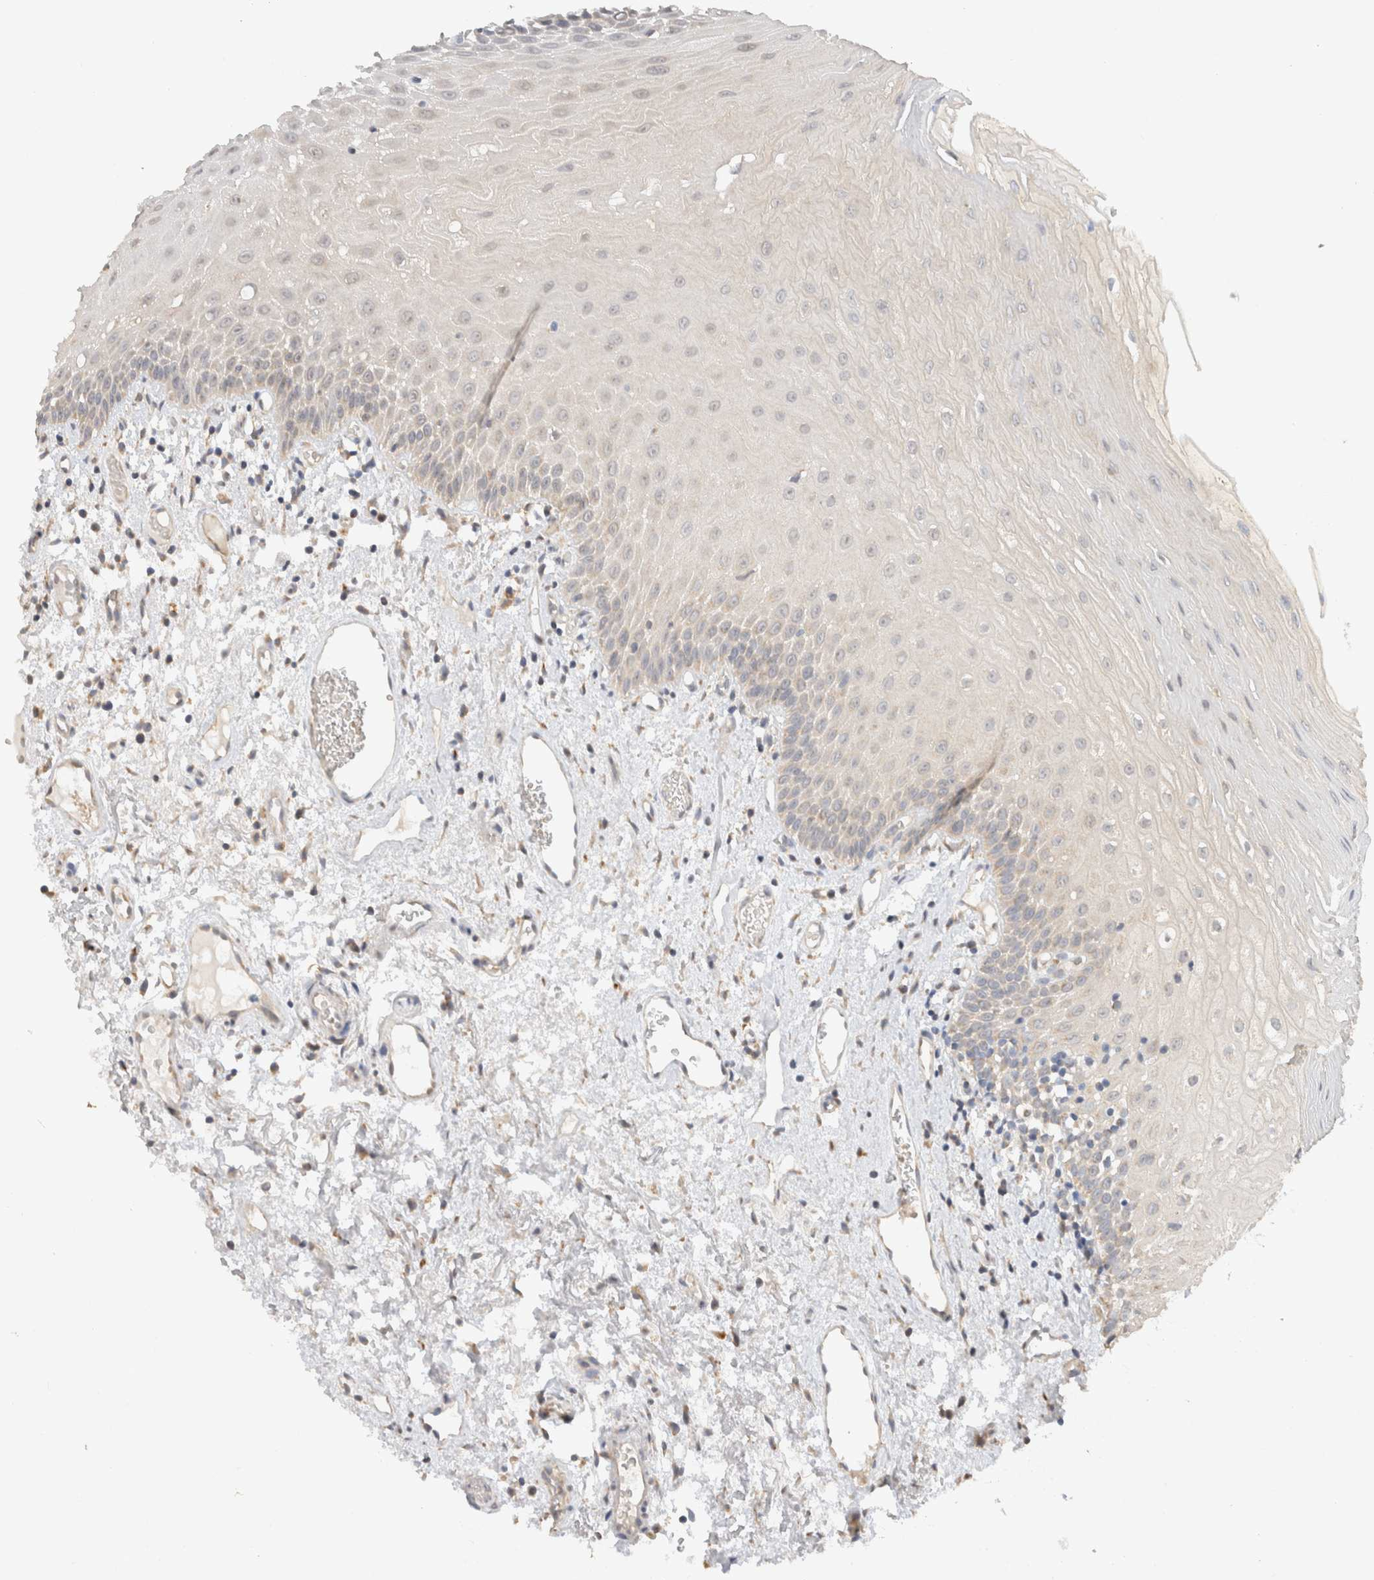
{"staining": {"intensity": "negative", "quantity": "none", "location": "none"}, "tissue": "oral mucosa", "cell_type": "Squamous epithelial cells", "image_type": "normal", "snomed": [{"axis": "morphology", "description": "Normal tissue, NOS"}, {"axis": "topography", "description": "Oral tissue"}], "caption": "Immunohistochemical staining of unremarkable oral mucosa reveals no significant positivity in squamous epithelial cells. (Immunohistochemistry (ihc), brightfield microscopy, high magnification).", "gene": "CA13", "patient": {"sex": "male", "age": 52}}